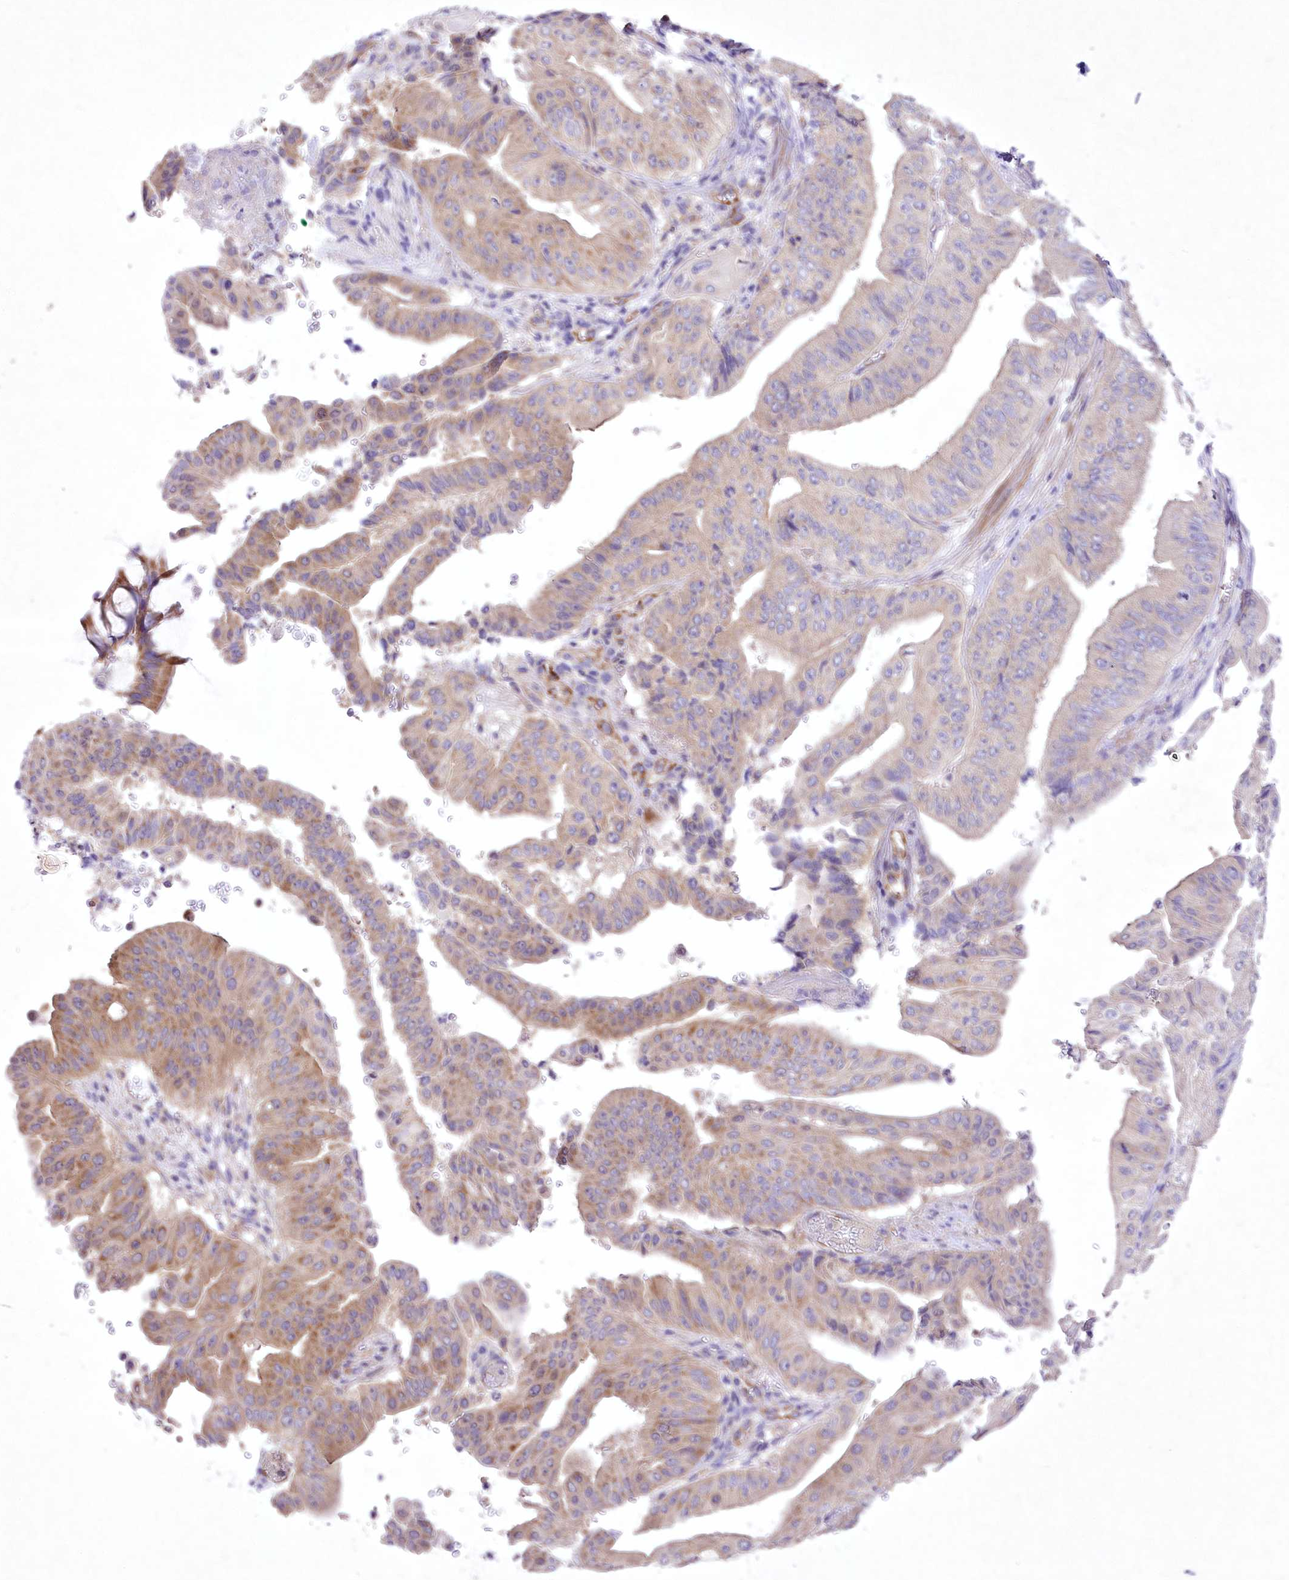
{"staining": {"intensity": "moderate", "quantity": "25%-75%", "location": "cytoplasmic/membranous"}, "tissue": "pancreatic cancer", "cell_type": "Tumor cells", "image_type": "cancer", "snomed": [{"axis": "morphology", "description": "Adenocarcinoma, NOS"}, {"axis": "topography", "description": "Pancreas"}], "caption": "High-magnification brightfield microscopy of pancreatic cancer (adenocarcinoma) stained with DAB (brown) and counterstained with hematoxylin (blue). tumor cells exhibit moderate cytoplasmic/membranous positivity is present in approximately25%-75% of cells.", "gene": "ITSN2", "patient": {"sex": "female", "age": 77}}